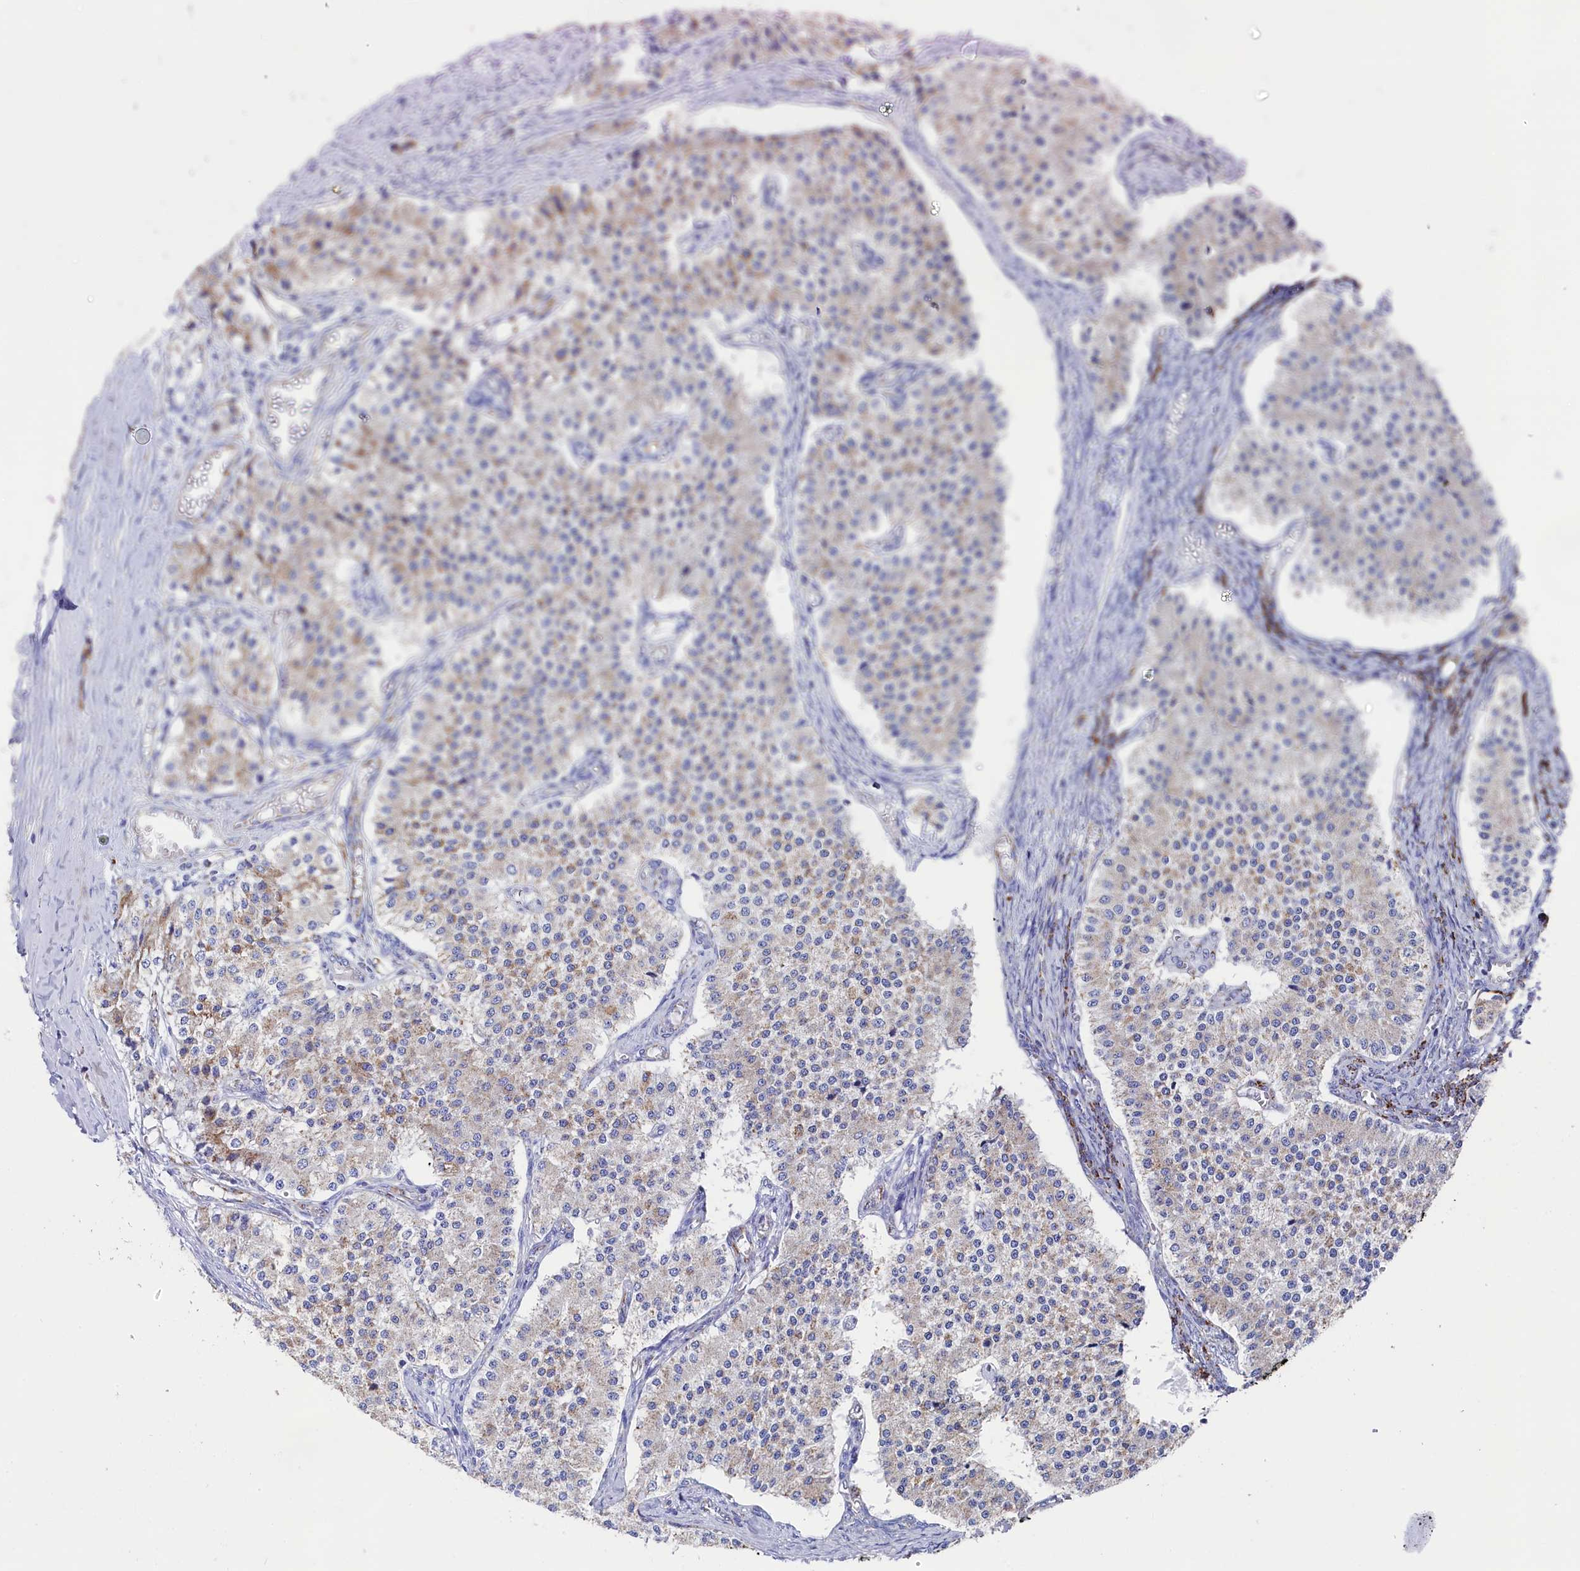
{"staining": {"intensity": "weak", "quantity": "<25%", "location": "cytoplasmic/membranous"}, "tissue": "carcinoid", "cell_type": "Tumor cells", "image_type": "cancer", "snomed": [{"axis": "morphology", "description": "Carcinoid, malignant, NOS"}, {"axis": "topography", "description": "Colon"}], "caption": "This histopathology image is of malignant carcinoid stained with immunohistochemistry to label a protein in brown with the nuclei are counter-stained blue. There is no expression in tumor cells. The staining was performed using DAB (3,3'-diaminobenzidine) to visualize the protein expression in brown, while the nuclei were stained in blue with hematoxylin (Magnification: 20x).", "gene": "MMAB", "patient": {"sex": "female", "age": 52}}